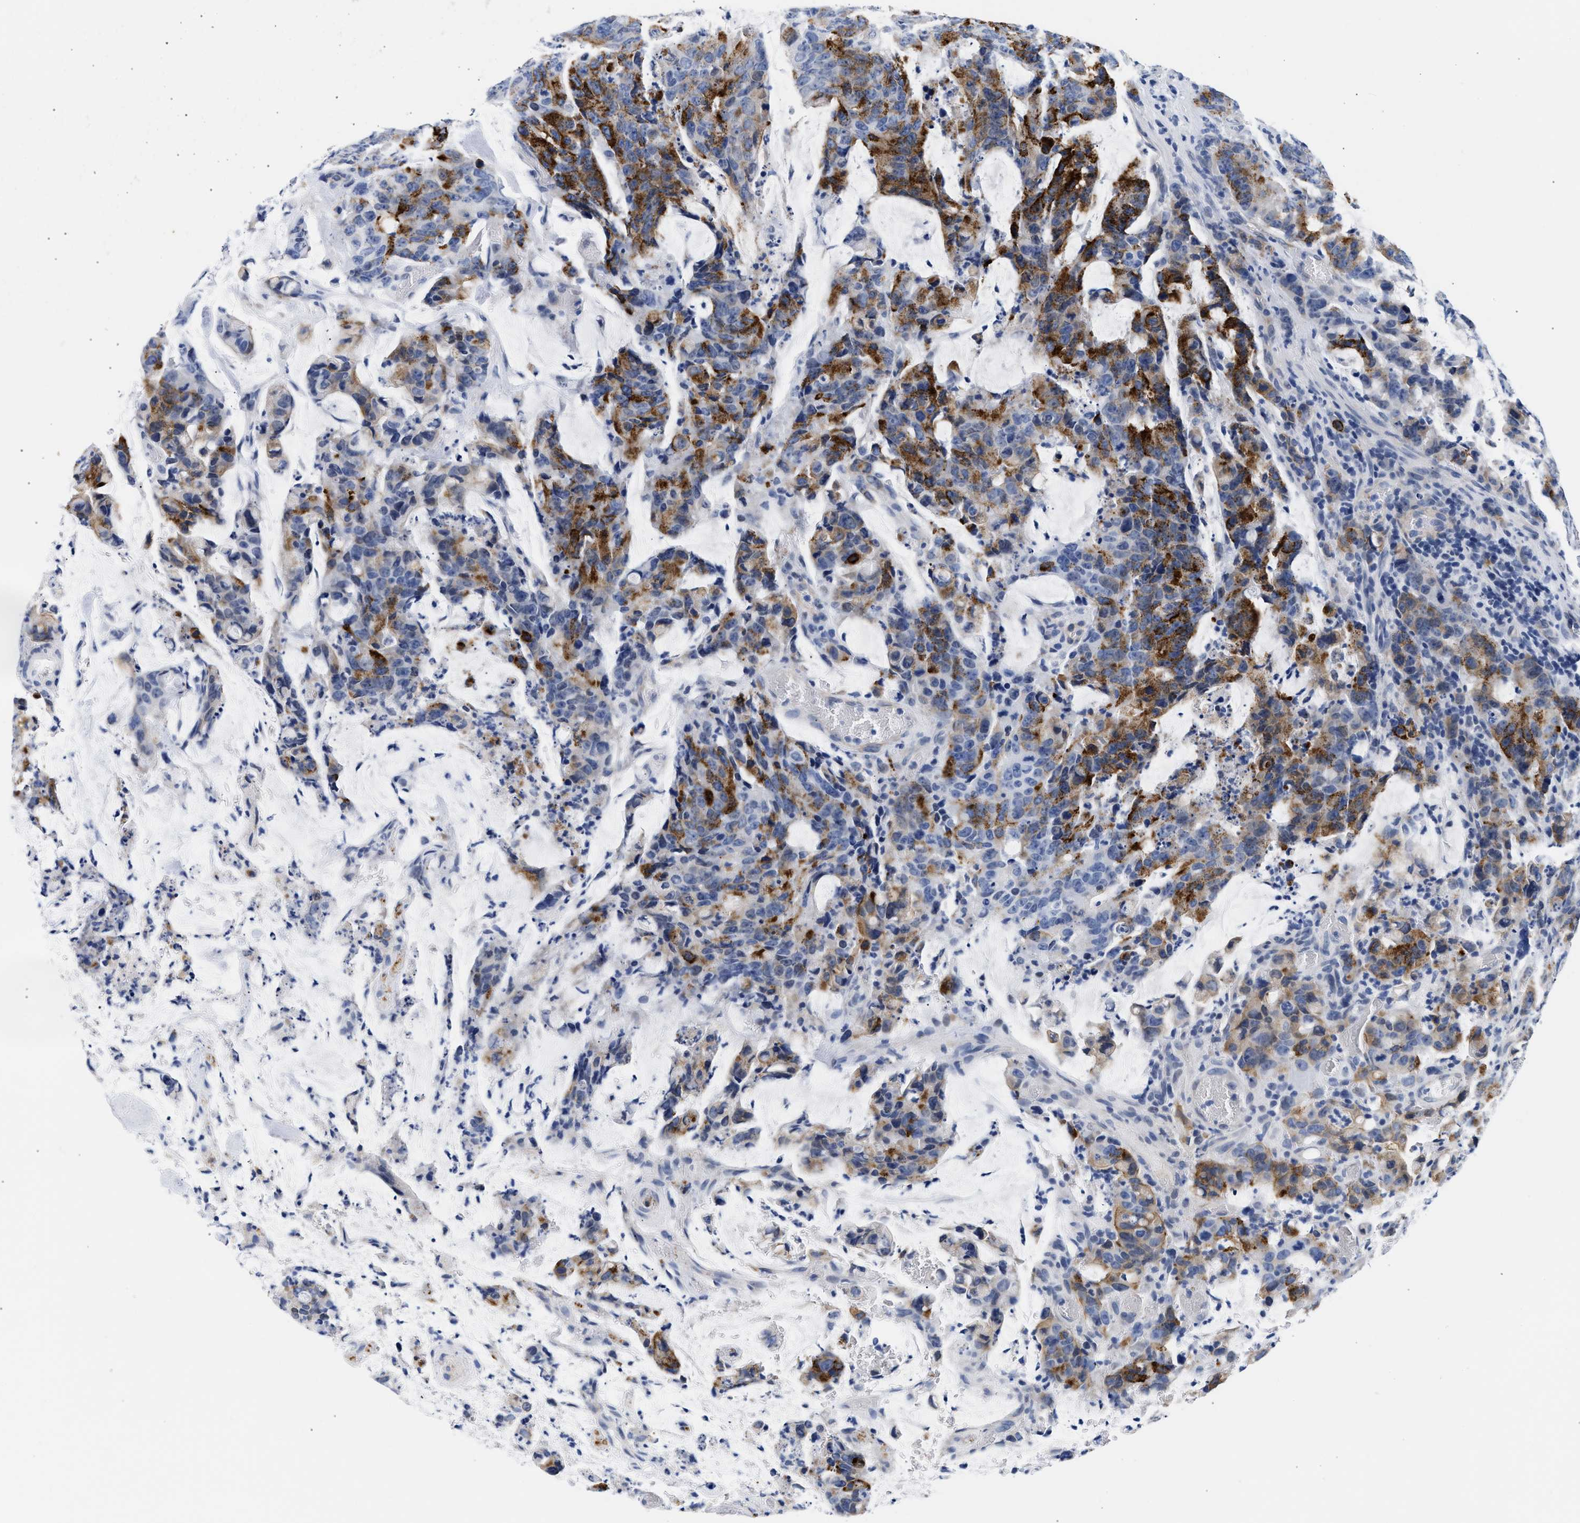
{"staining": {"intensity": "moderate", "quantity": ">75%", "location": "cytoplasmic/membranous"}, "tissue": "colorectal cancer", "cell_type": "Tumor cells", "image_type": "cancer", "snomed": [{"axis": "morphology", "description": "Adenocarcinoma, NOS"}, {"axis": "topography", "description": "Colon"}], "caption": "DAB immunohistochemical staining of colorectal cancer demonstrates moderate cytoplasmic/membranous protein expression in approximately >75% of tumor cells.", "gene": "TRIM29", "patient": {"sex": "female", "age": 86}}